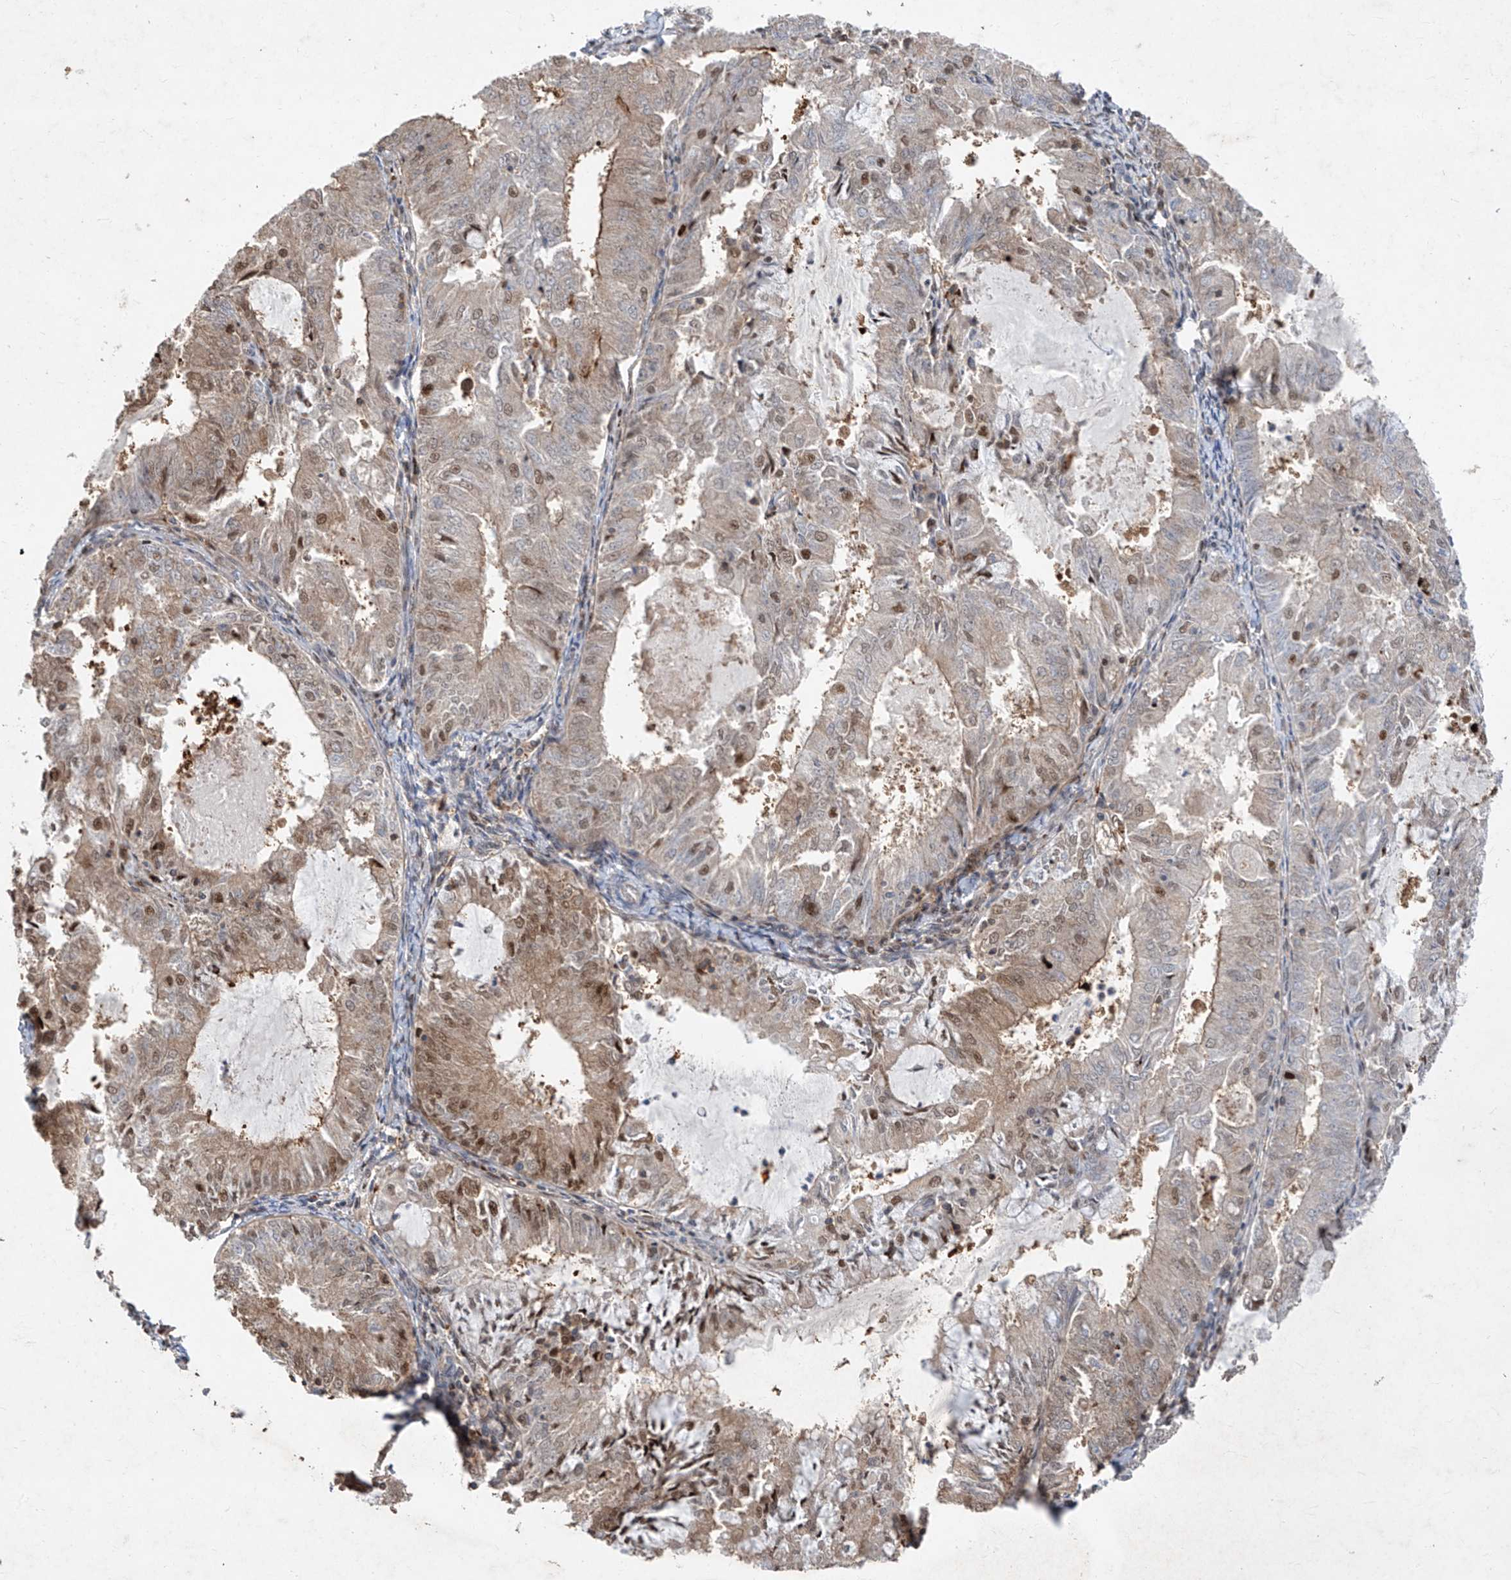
{"staining": {"intensity": "moderate", "quantity": "25%-75%", "location": "cytoplasmic/membranous,nuclear"}, "tissue": "endometrial cancer", "cell_type": "Tumor cells", "image_type": "cancer", "snomed": [{"axis": "morphology", "description": "Adenocarcinoma, NOS"}, {"axis": "topography", "description": "Endometrium"}], "caption": "Tumor cells exhibit medium levels of moderate cytoplasmic/membranous and nuclear expression in about 25%-75% of cells in endometrial cancer.", "gene": "ZNF358", "patient": {"sex": "female", "age": 57}}